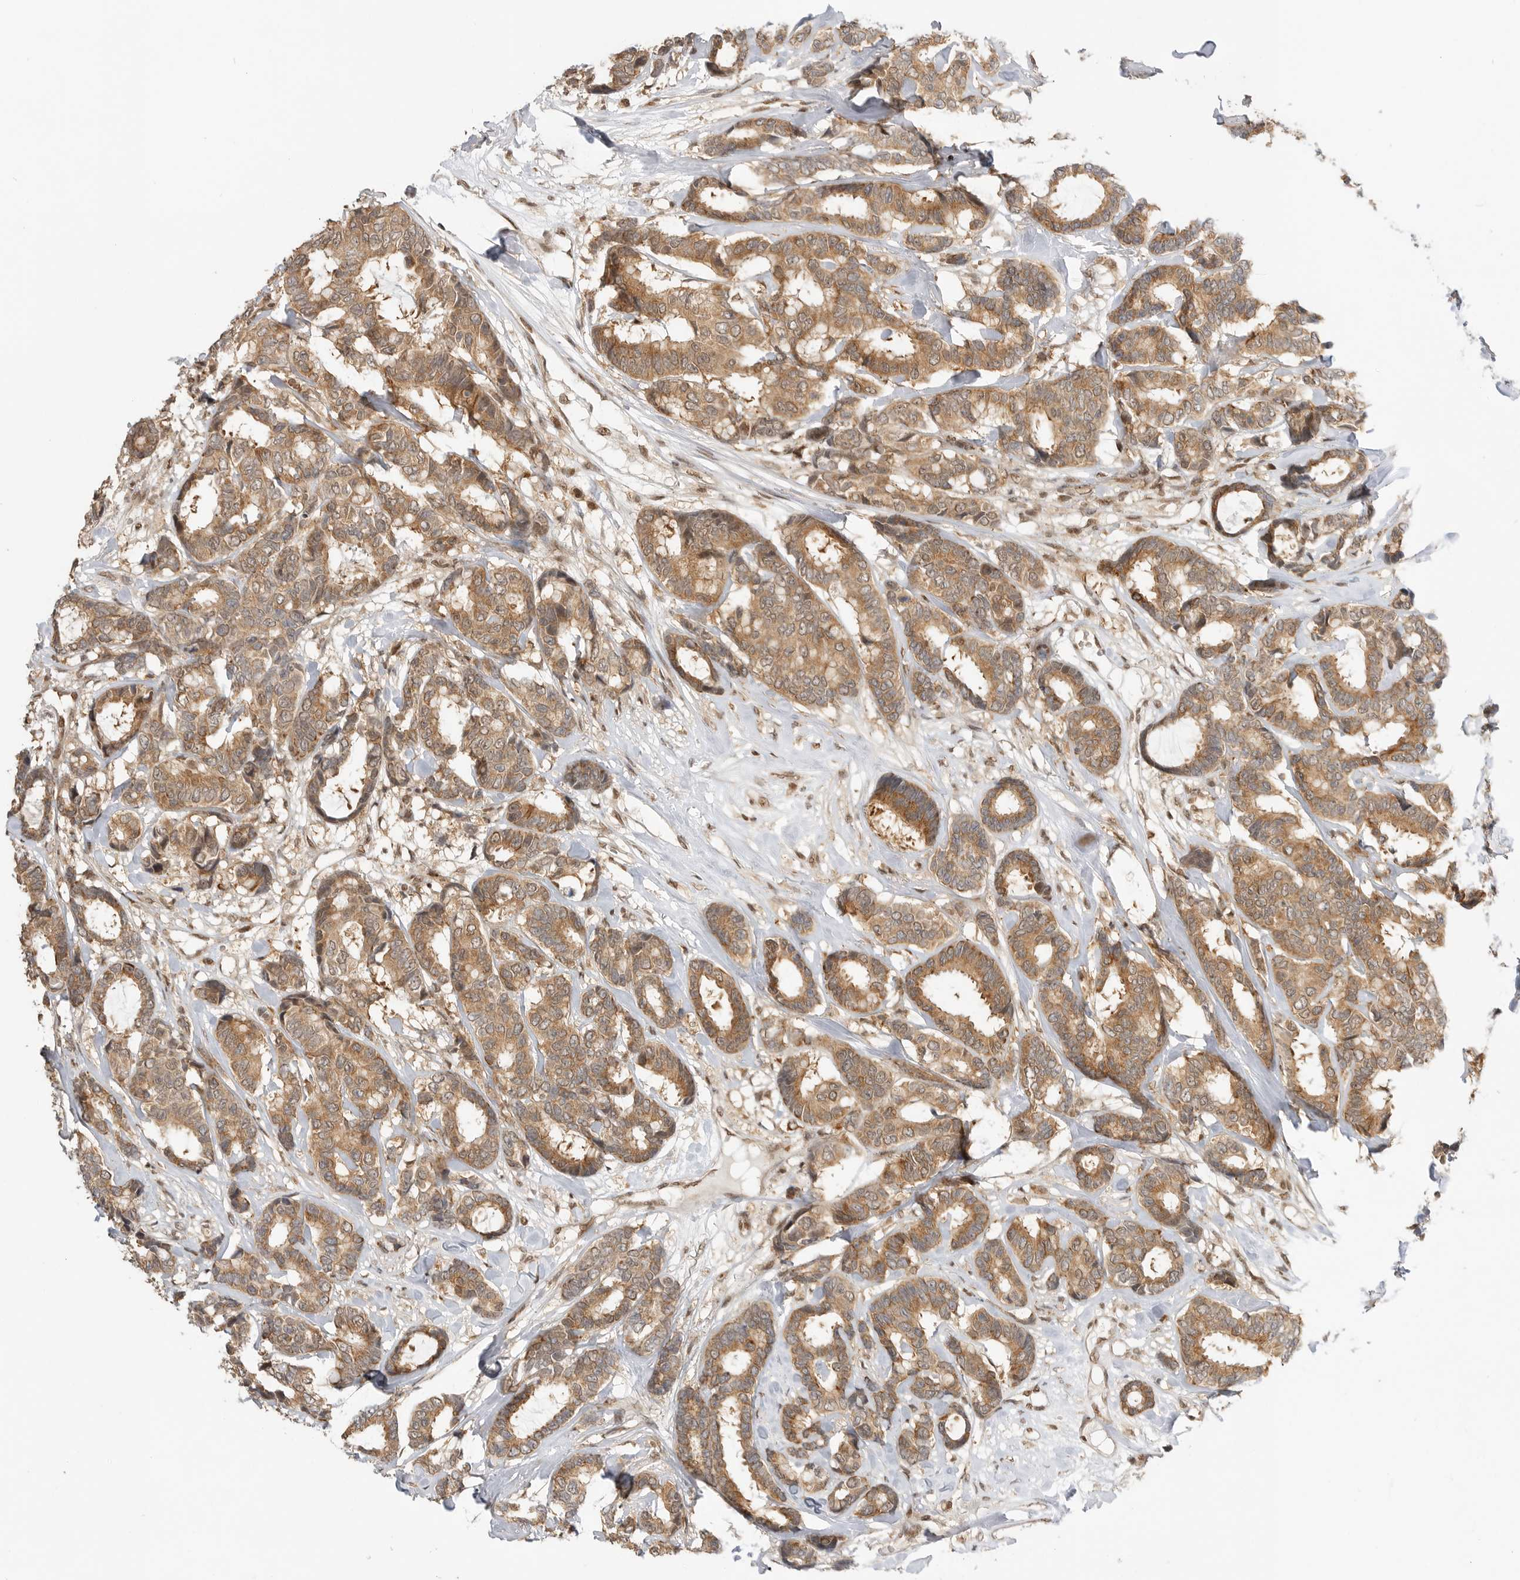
{"staining": {"intensity": "moderate", "quantity": ">75%", "location": "cytoplasmic/membranous"}, "tissue": "breast cancer", "cell_type": "Tumor cells", "image_type": "cancer", "snomed": [{"axis": "morphology", "description": "Duct carcinoma"}, {"axis": "topography", "description": "Breast"}], "caption": "Moderate cytoplasmic/membranous staining is present in about >75% of tumor cells in breast infiltrating ductal carcinoma.", "gene": "ALKAL1", "patient": {"sex": "female", "age": 87}}